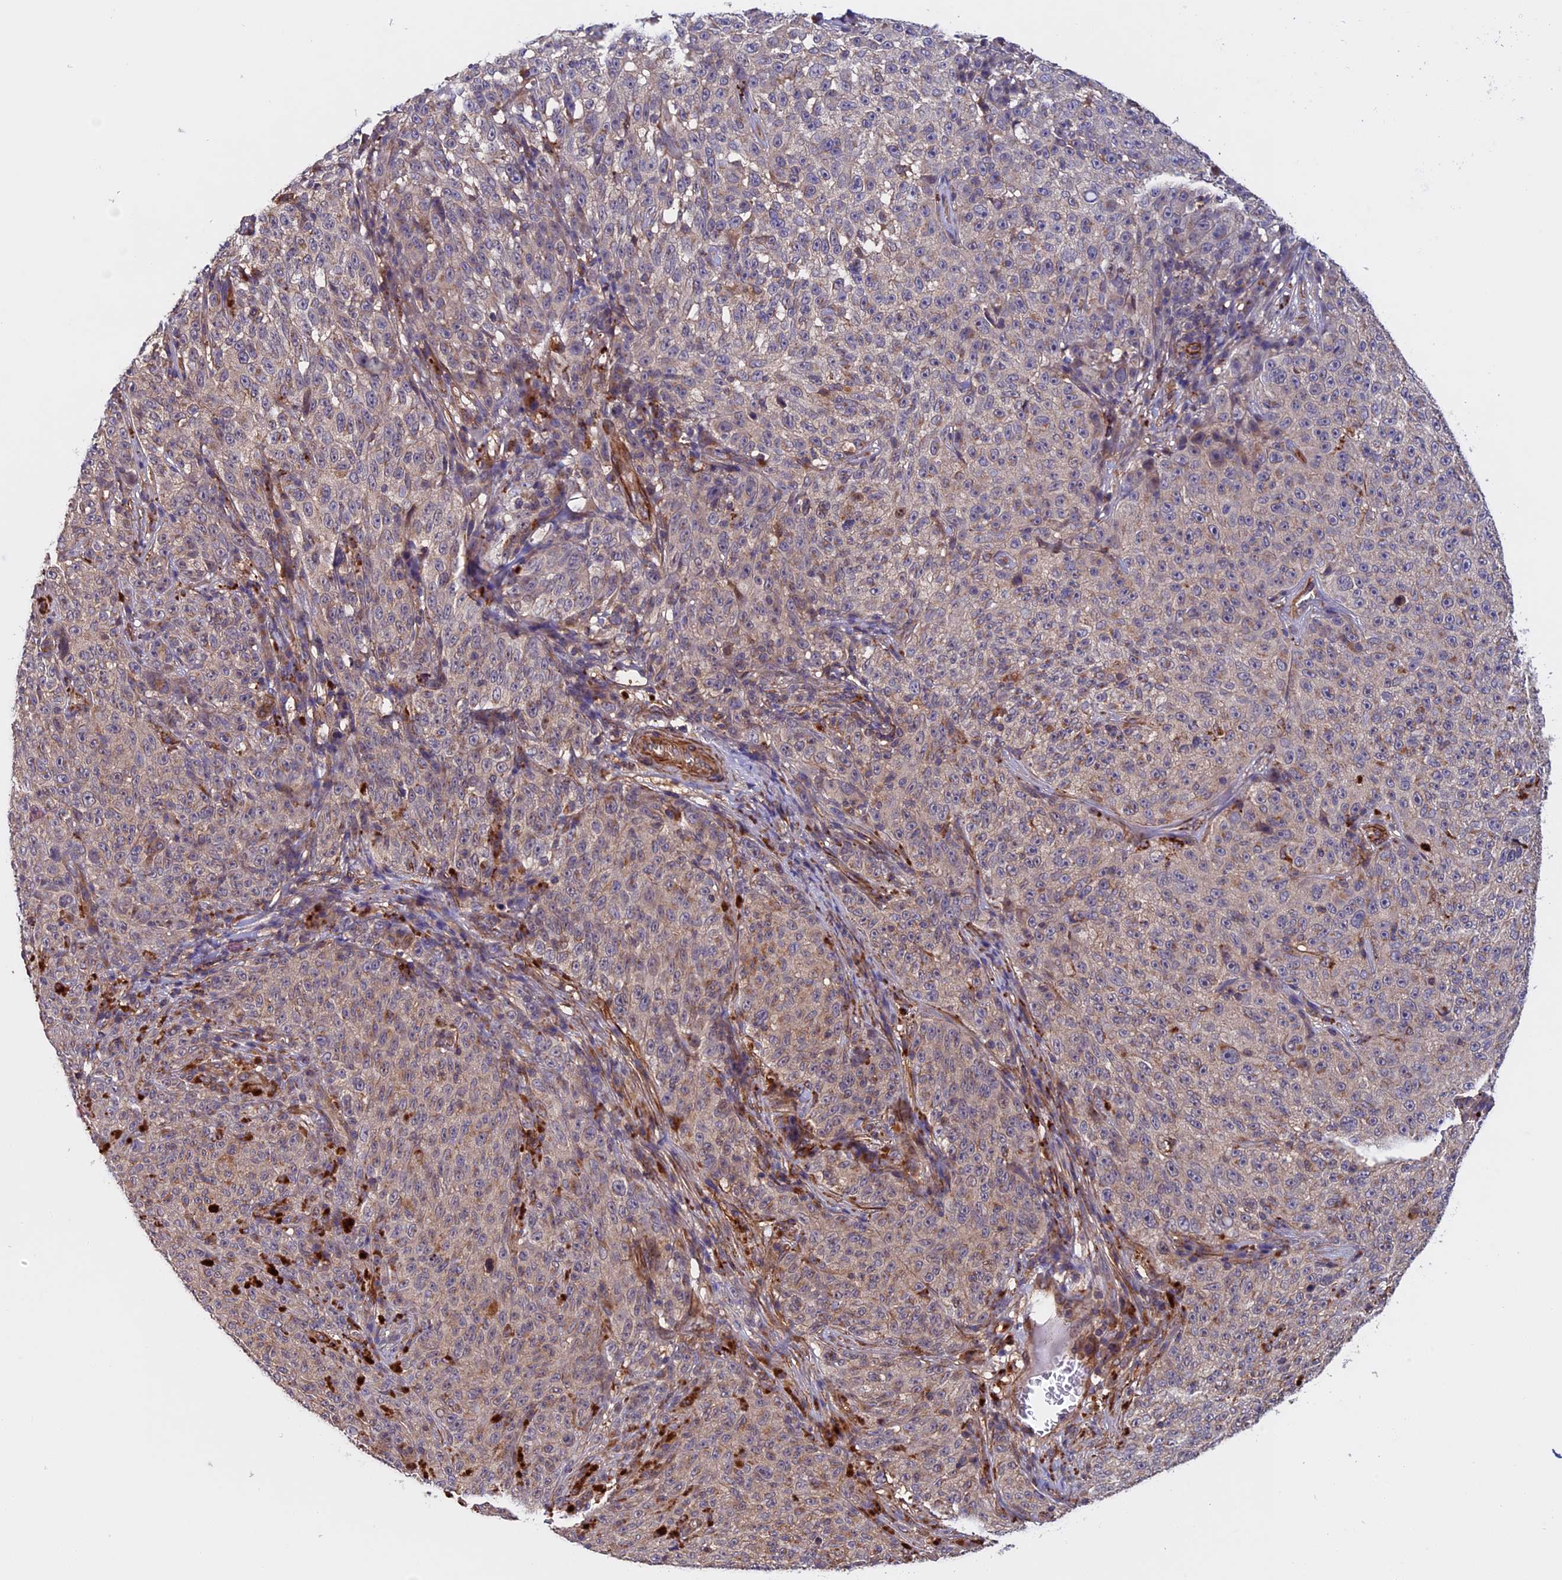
{"staining": {"intensity": "weak", "quantity": "<25%", "location": "cytoplasmic/membranous"}, "tissue": "melanoma", "cell_type": "Tumor cells", "image_type": "cancer", "snomed": [{"axis": "morphology", "description": "Malignant melanoma, NOS"}, {"axis": "topography", "description": "Skin"}], "caption": "The image displays no significant staining in tumor cells of malignant melanoma.", "gene": "SLC9A5", "patient": {"sex": "female", "age": 82}}